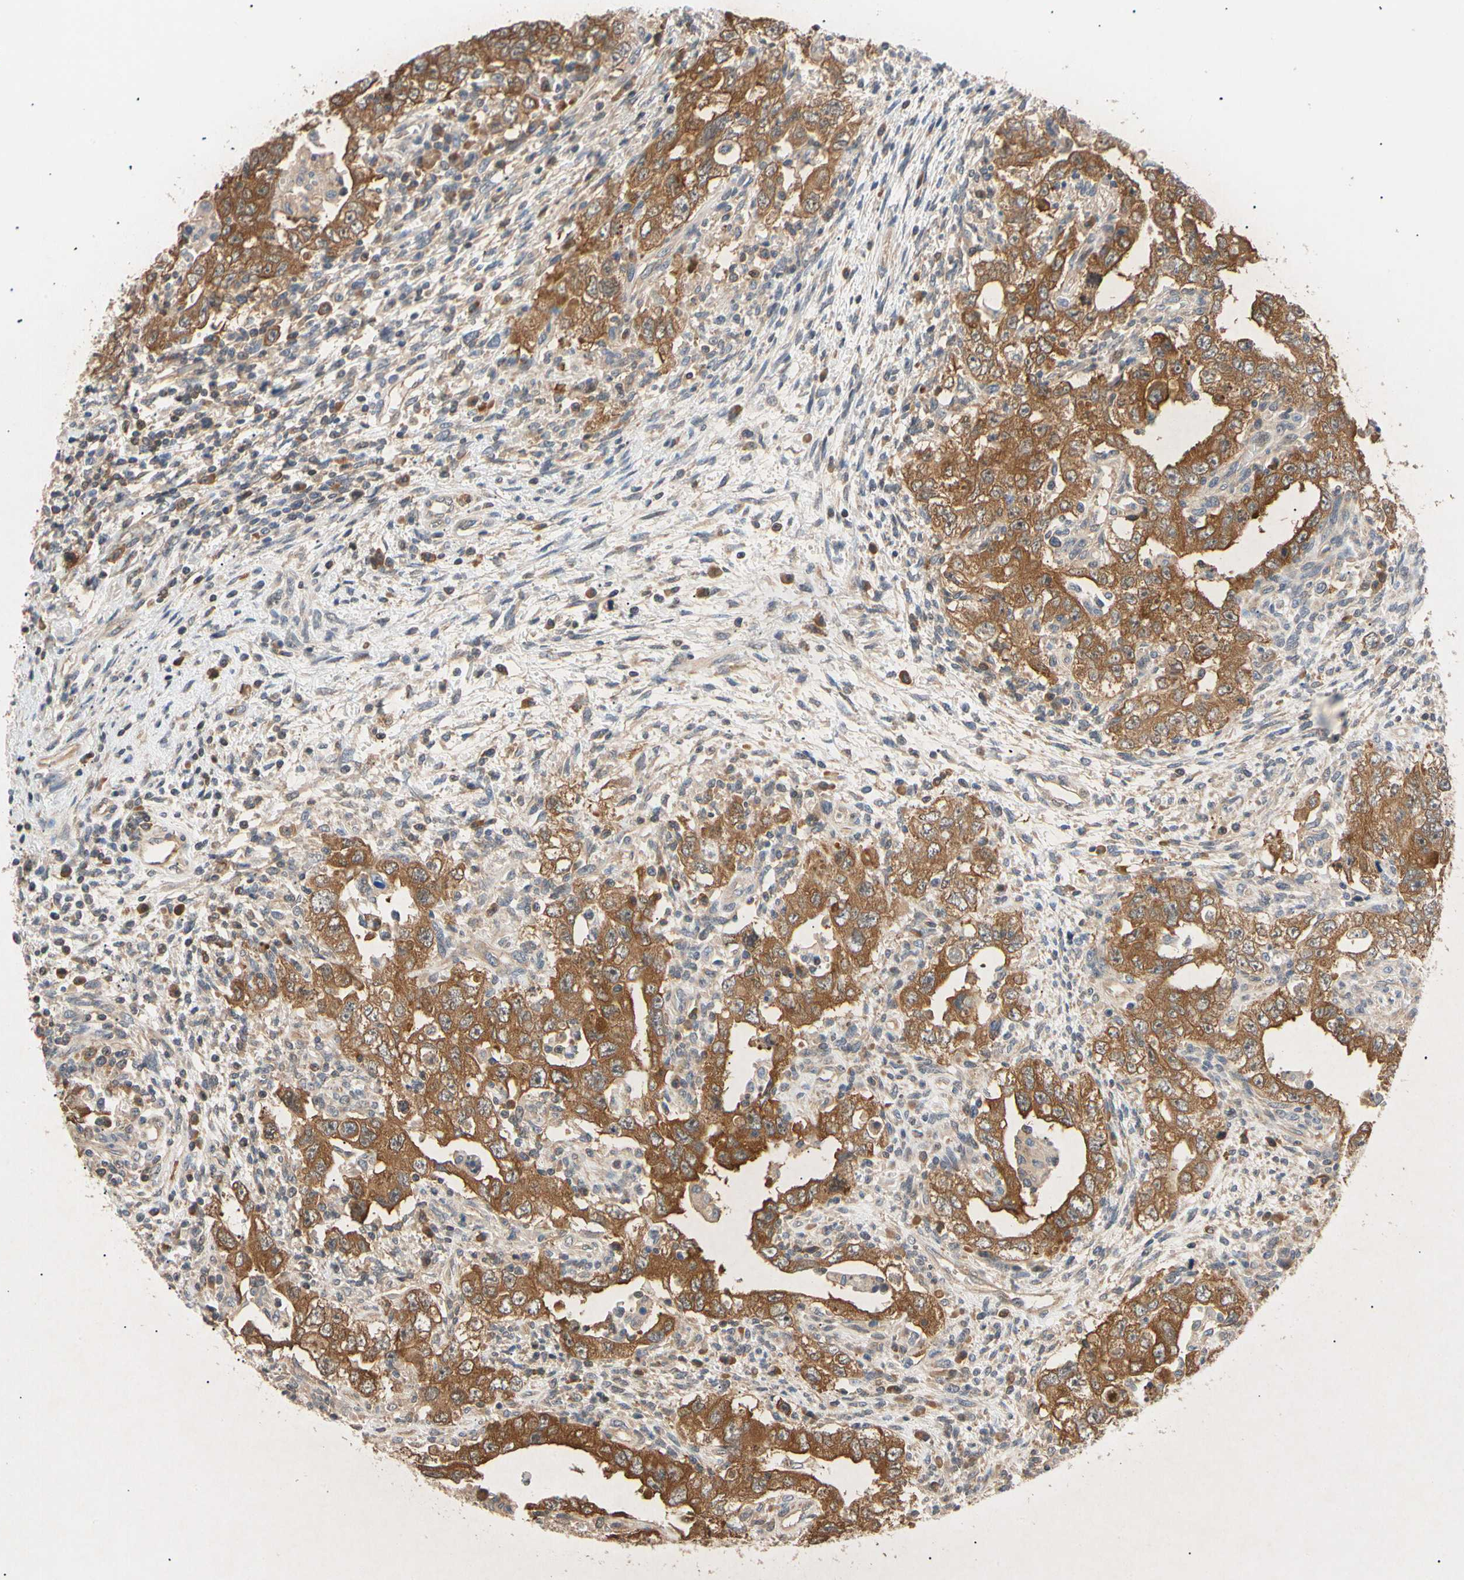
{"staining": {"intensity": "moderate", "quantity": ">75%", "location": "cytoplasmic/membranous"}, "tissue": "testis cancer", "cell_type": "Tumor cells", "image_type": "cancer", "snomed": [{"axis": "morphology", "description": "Carcinoma, Embryonal, NOS"}, {"axis": "topography", "description": "Testis"}], "caption": "DAB immunohistochemical staining of human testis cancer (embryonal carcinoma) demonstrates moderate cytoplasmic/membranous protein staining in approximately >75% of tumor cells.", "gene": "EIF1AX", "patient": {"sex": "male", "age": 26}}